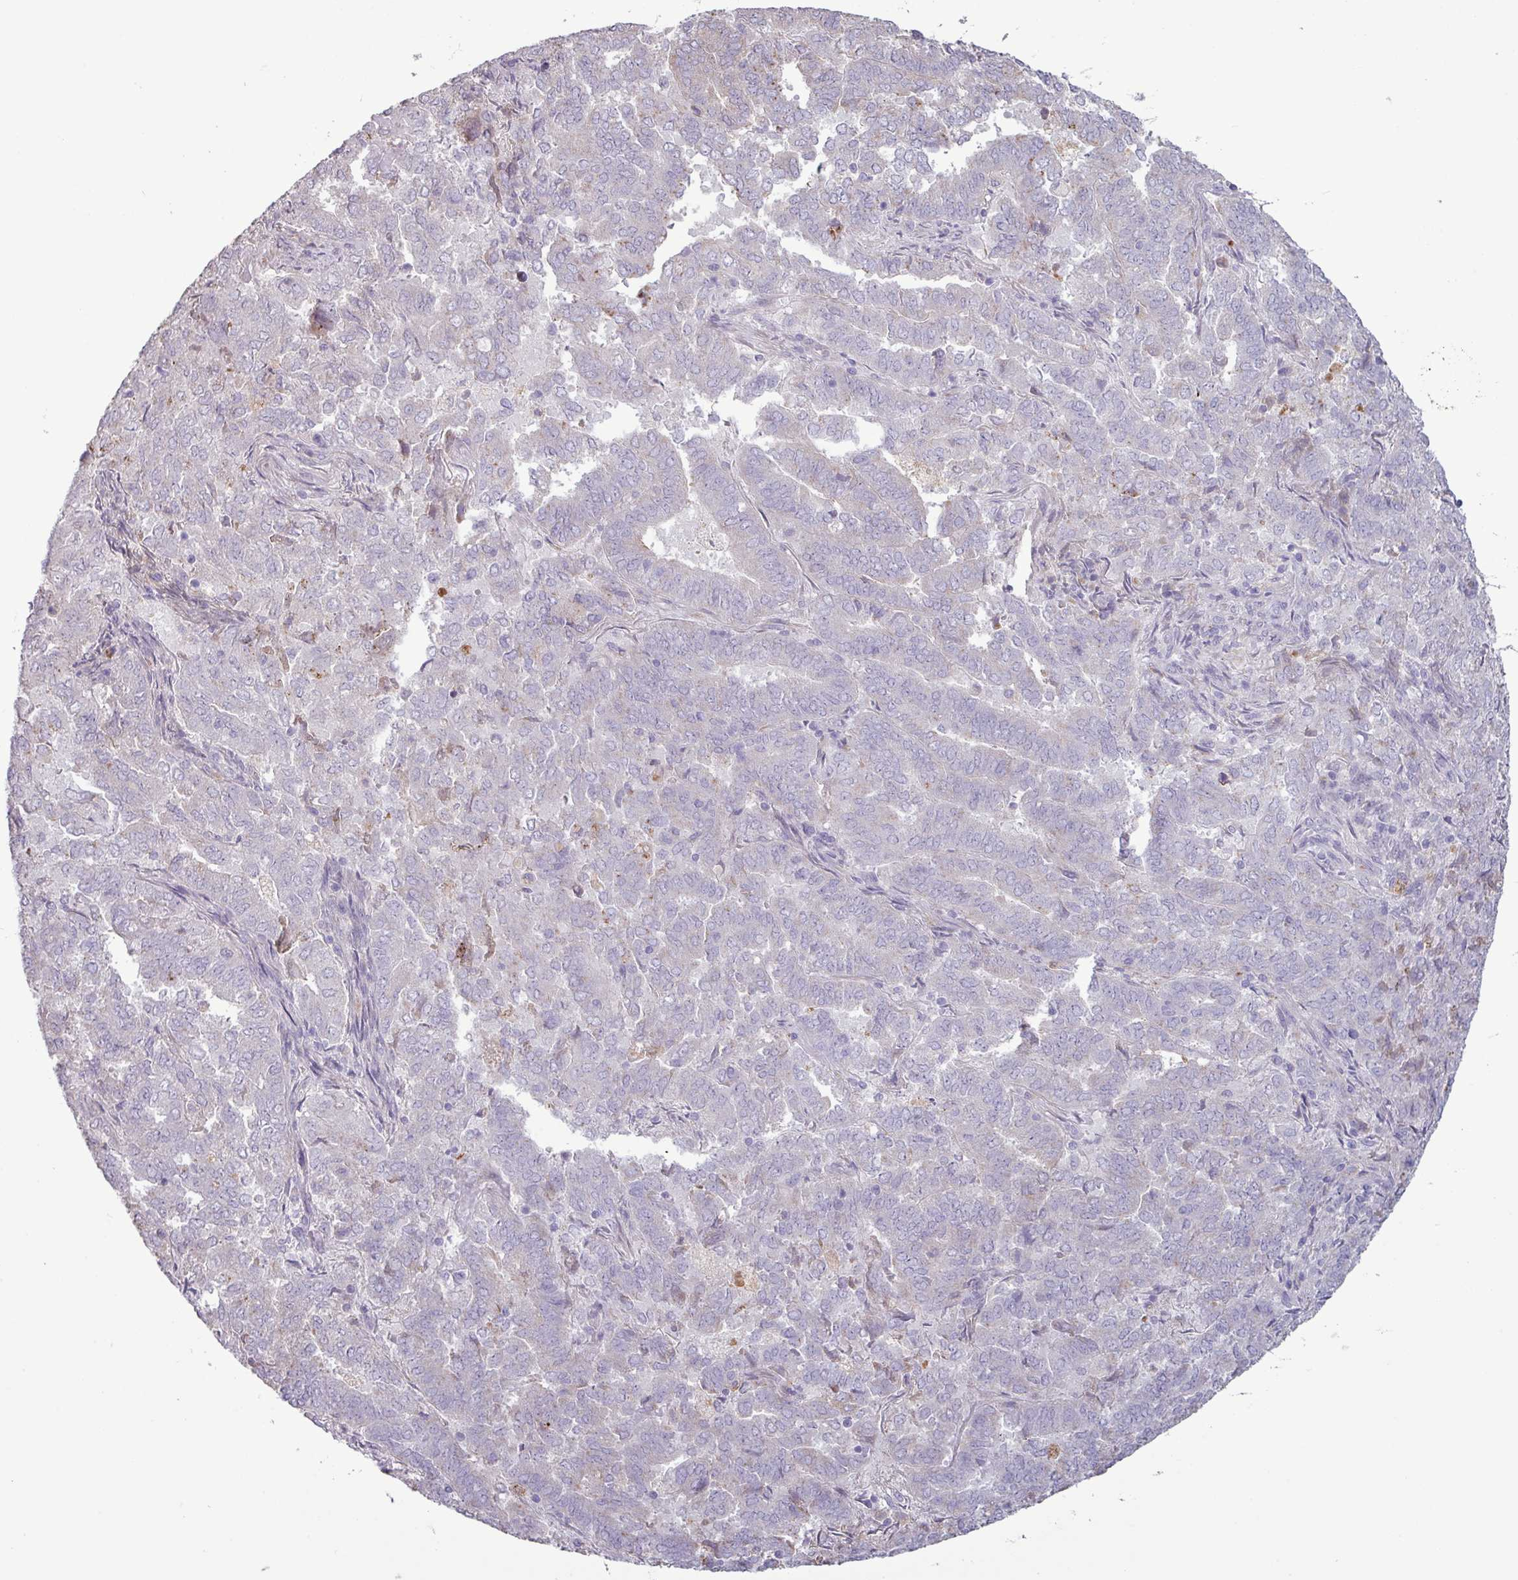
{"staining": {"intensity": "negative", "quantity": "none", "location": "none"}, "tissue": "endometrial cancer", "cell_type": "Tumor cells", "image_type": "cancer", "snomed": [{"axis": "morphology", "description": "Adenocarcinoma, NOS"}, {"axis": "topography", "description": "Endometrium"}], "caption": "IHC histopathology image of neoplastic tissue: human endometrial cancer (adenocarcinoma) stained with DAB (3,3'-diaminobenzidine) displays no significant protein expression in tumor cells.", "gene": "C4B", "patient": {"sex": "female", "age": 72}}